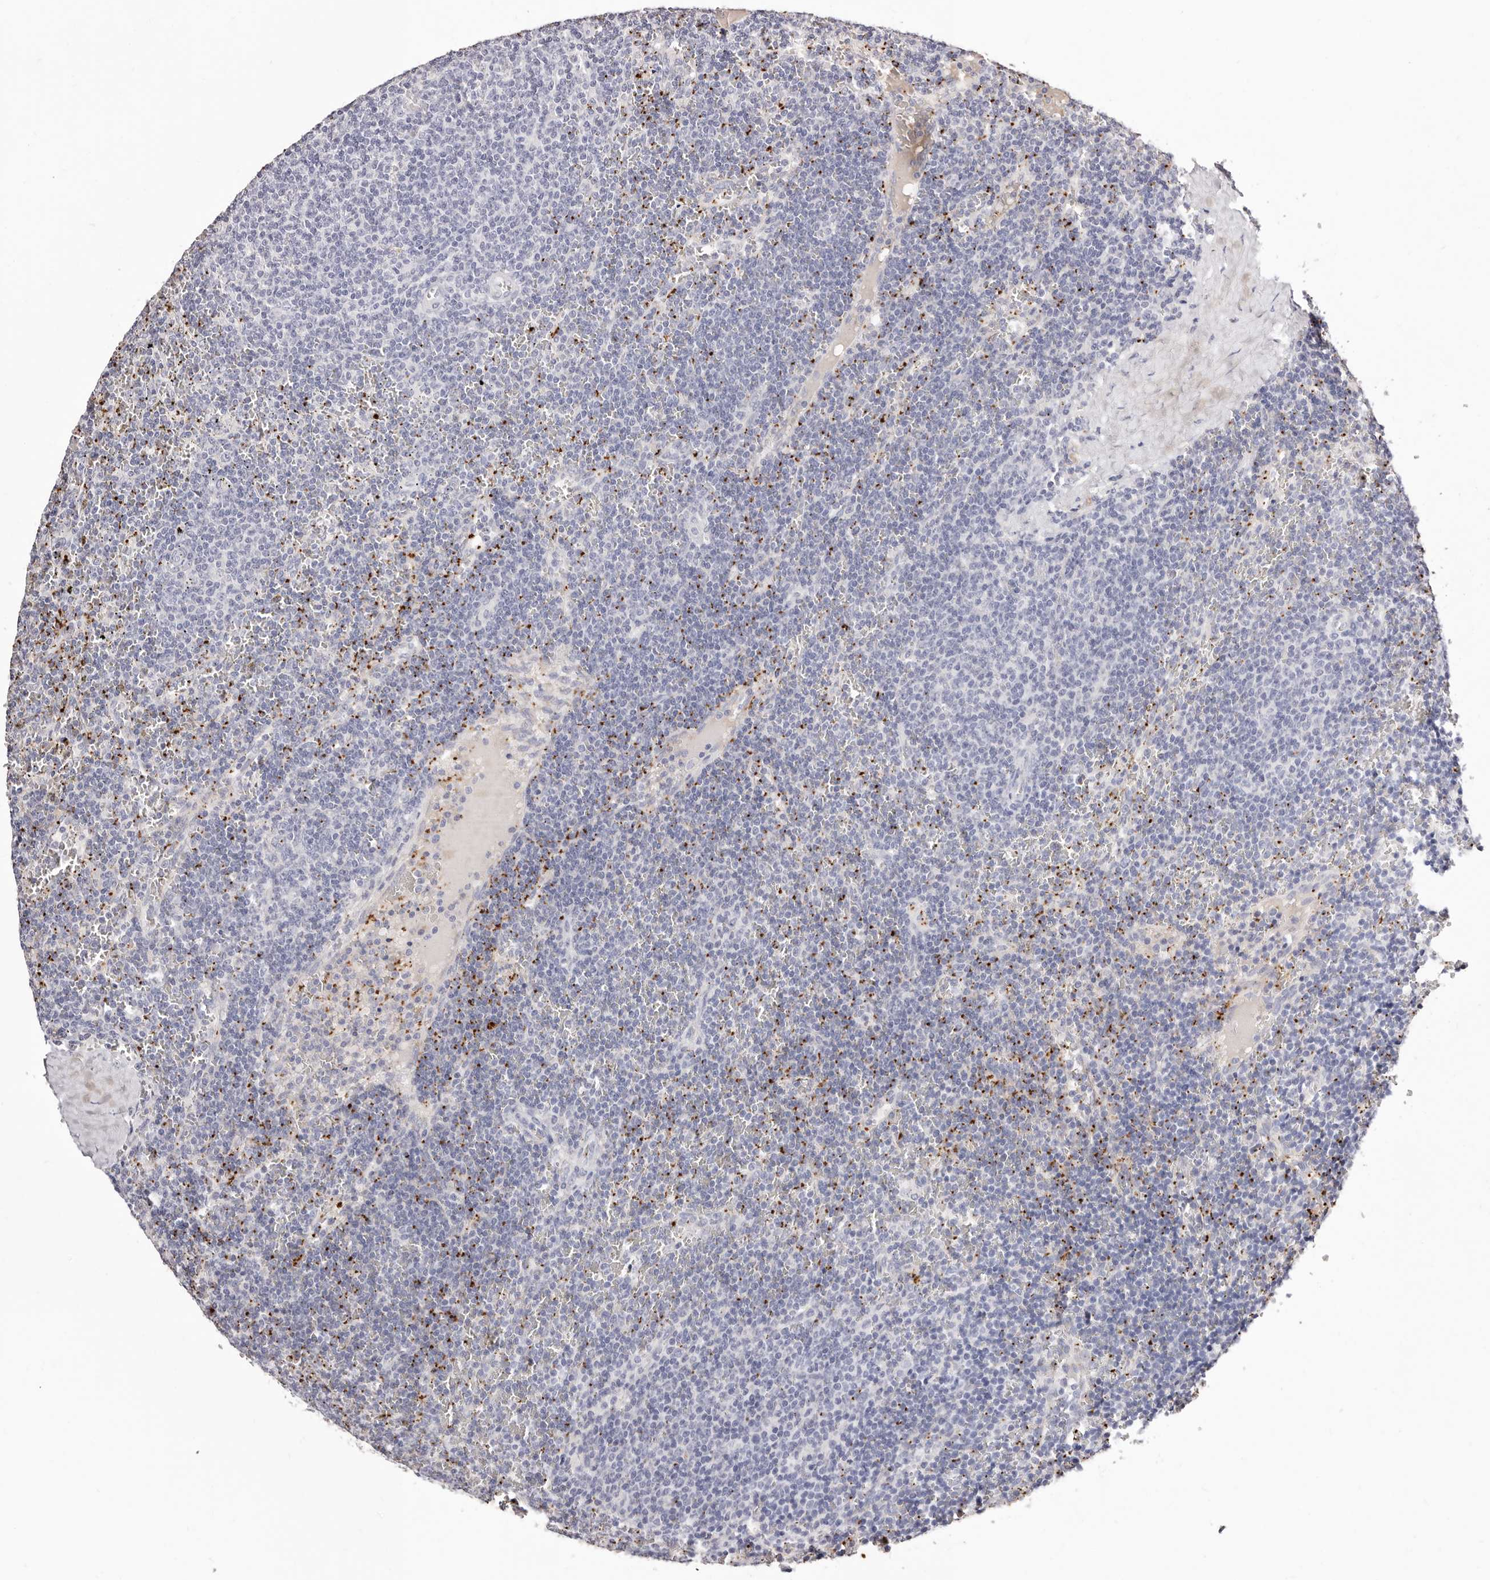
{"staining": {"intensity": "negative", "quantity": "none", "location": "none"}, "tissue": "lymphoma", "cell_type": "Tumor cells", "image_type": "cancer", "snomed": [{"axis": "morphology", "description": "Malignant lymphoma, non-Hodgkin's type, Low grade"}, {"axis": "topography", "description": "Spleen"}], "caption": "High power microscopy histopathology image of an immunohistochemistry histopathology image of malignant lymphoma, non-Hodgkin's type (low-grade), revealing no significant positivity in tumor cells.", "gene": "PF4", "patient": {"sex": "female", "age": 50}}